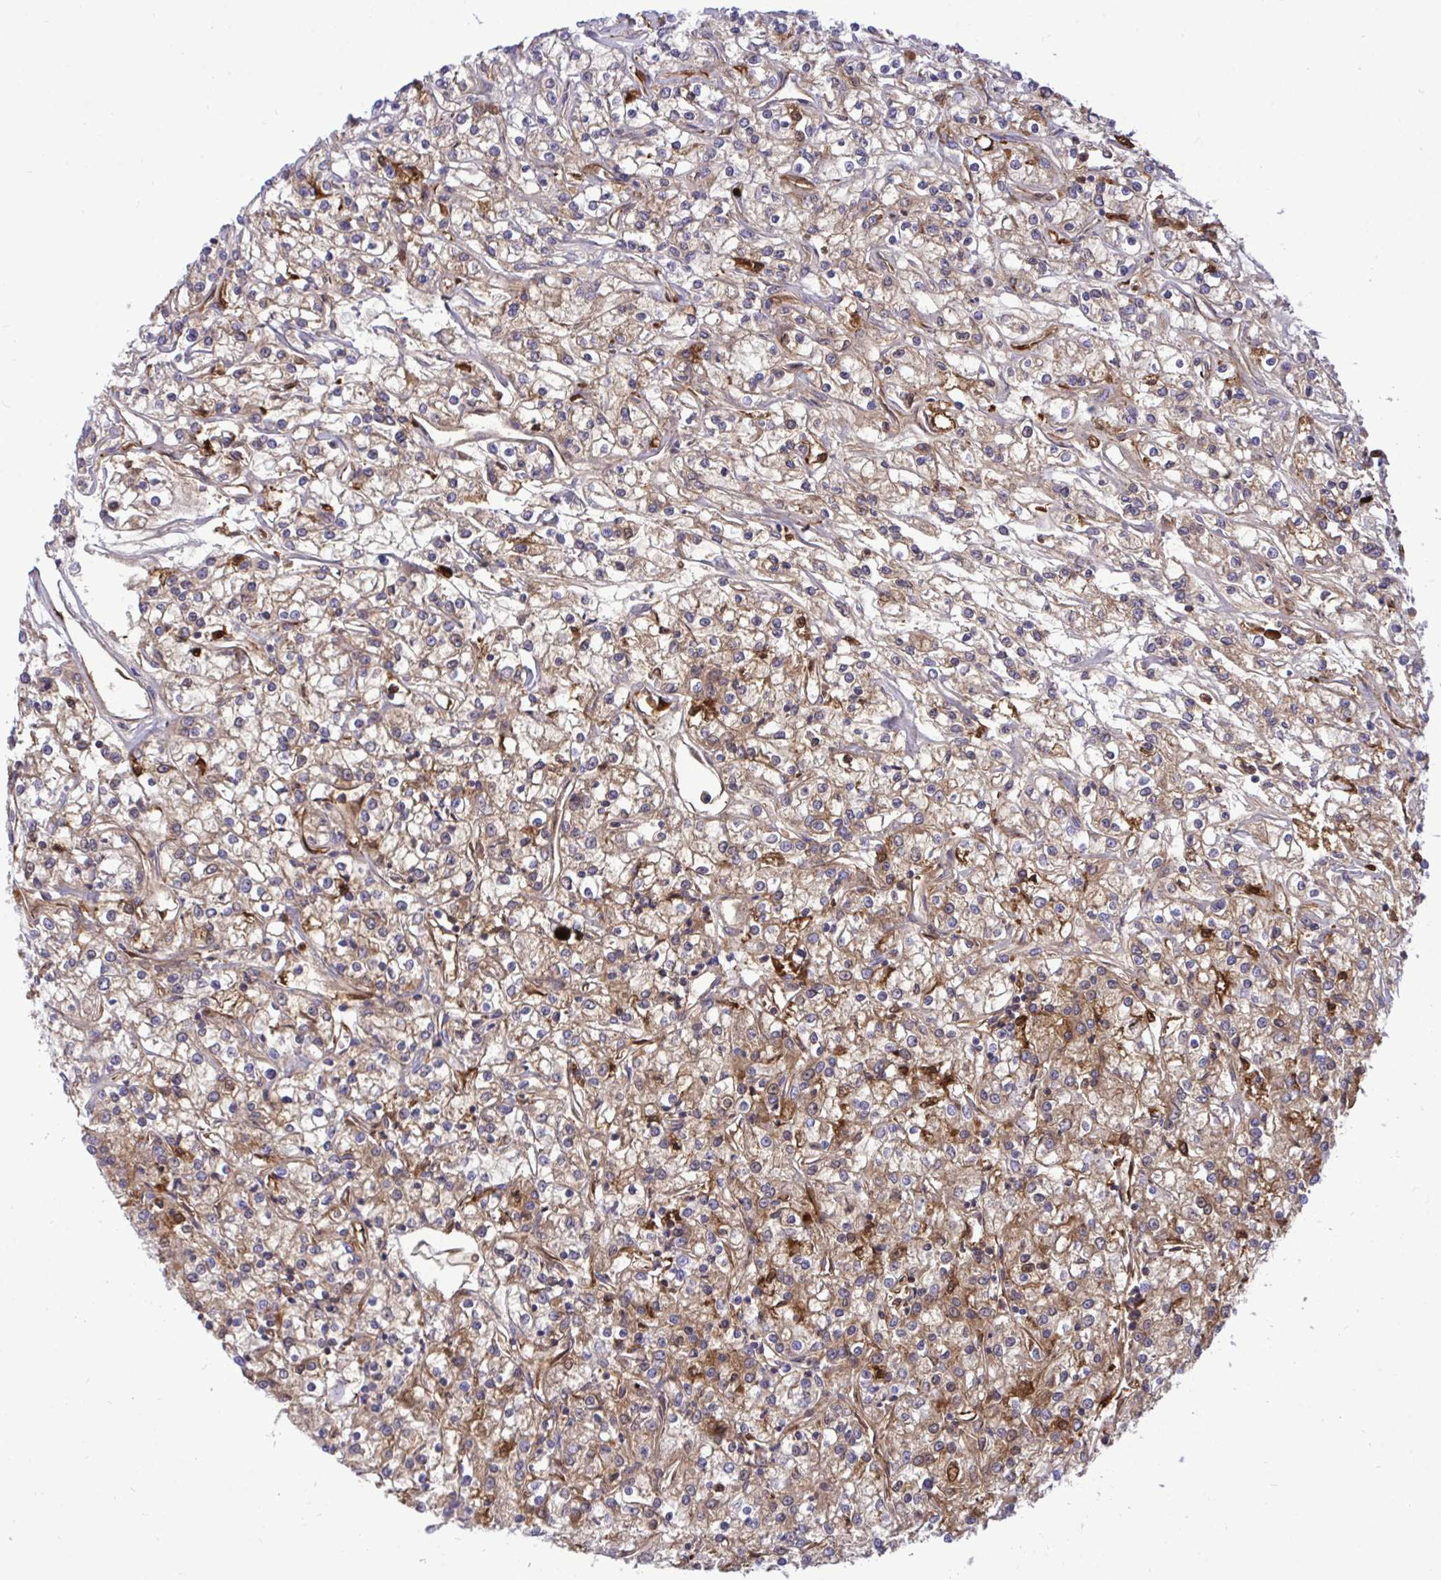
{"staining": {"intensity": "moderate", "quantity": "25%-75%", "location": "cytoplasmic/membranous"}, "tissue": "renal cancer", "cell_type": "Tumor cells", "image_type": "cancer", "snomed": [{"axis": "morphology", "description": "Adenocarcinoma, NOS"}, {"axis": "topography", "description": "Kidney"}], "caption": "Immunohistochemical staining of renal adenocarcinoma reveals medium levels of moderate cytoplasmic/membranous protein staining in about 25%-75% of tumor cells. The protein of interest is stained brown, and the nuclei are stained in blue (DAB (3,3'-diaminobenzidine) IHC with brightfield microscopy, high magnification).", "gene": "F2", "patient": {"sex": "female", "age": 59}}